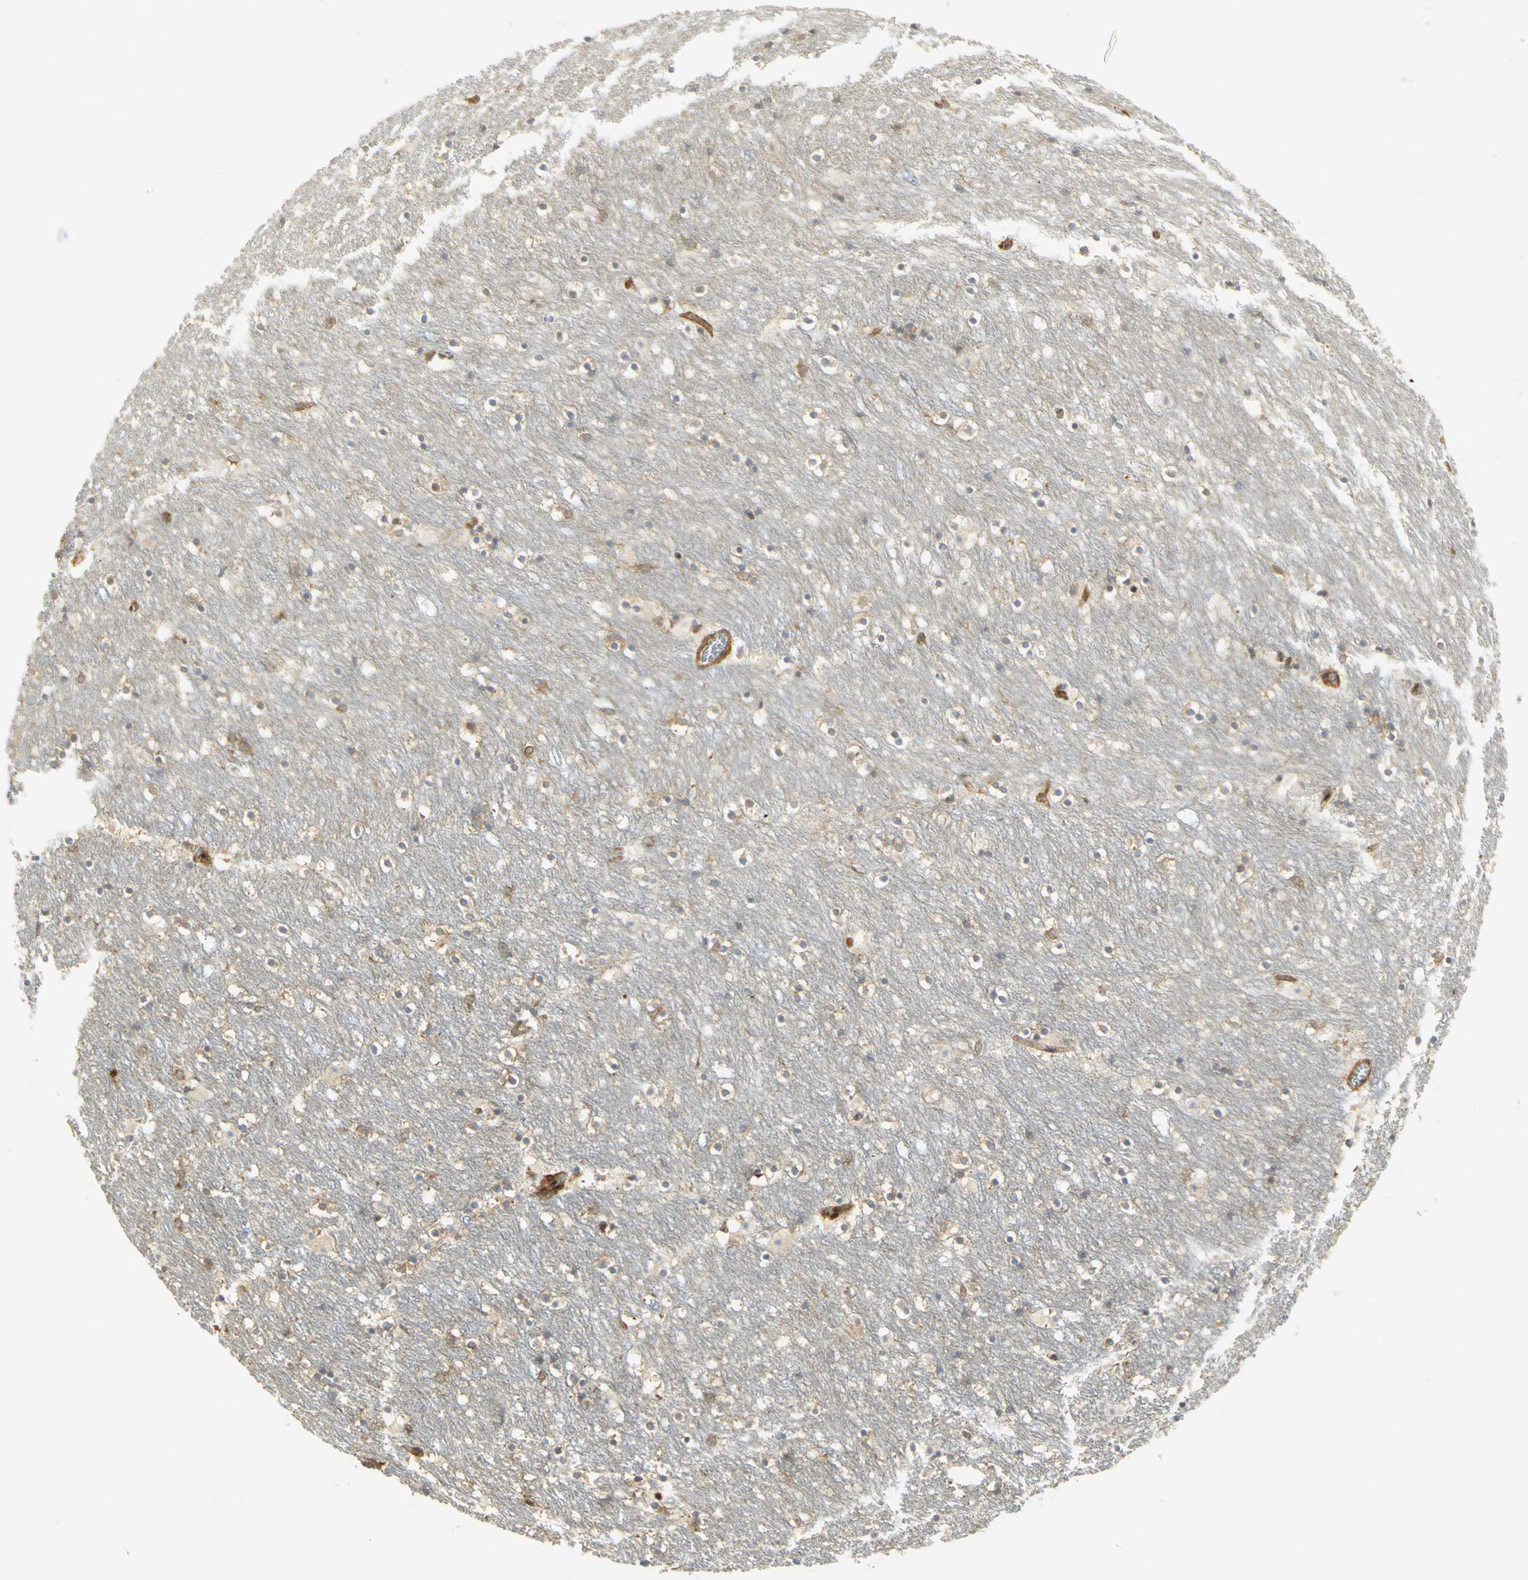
{"staining": {"intensity": "moderate", "quantity": ">75%", "location": "cytoplasmic/membranous"}, "tissue": "caudate", "cell_type": "Glial cells", "image_type": "normal", "snomed": [{"axis": "morphology", "description": "Normal tissue, NOS"}, {"axis": "topography", "description": "Lateral ventricle wall"}], "caption": "Caudate was stained to show a protein in brown. There is medium levels of moderate cytoplasmic/membranous expression in approximately >75% of glial cells. (DAB = brown stain, brightfield microscopy at high magnification).", "gene": "EEA1", "patient": {"sex": "male", "age": 45}}